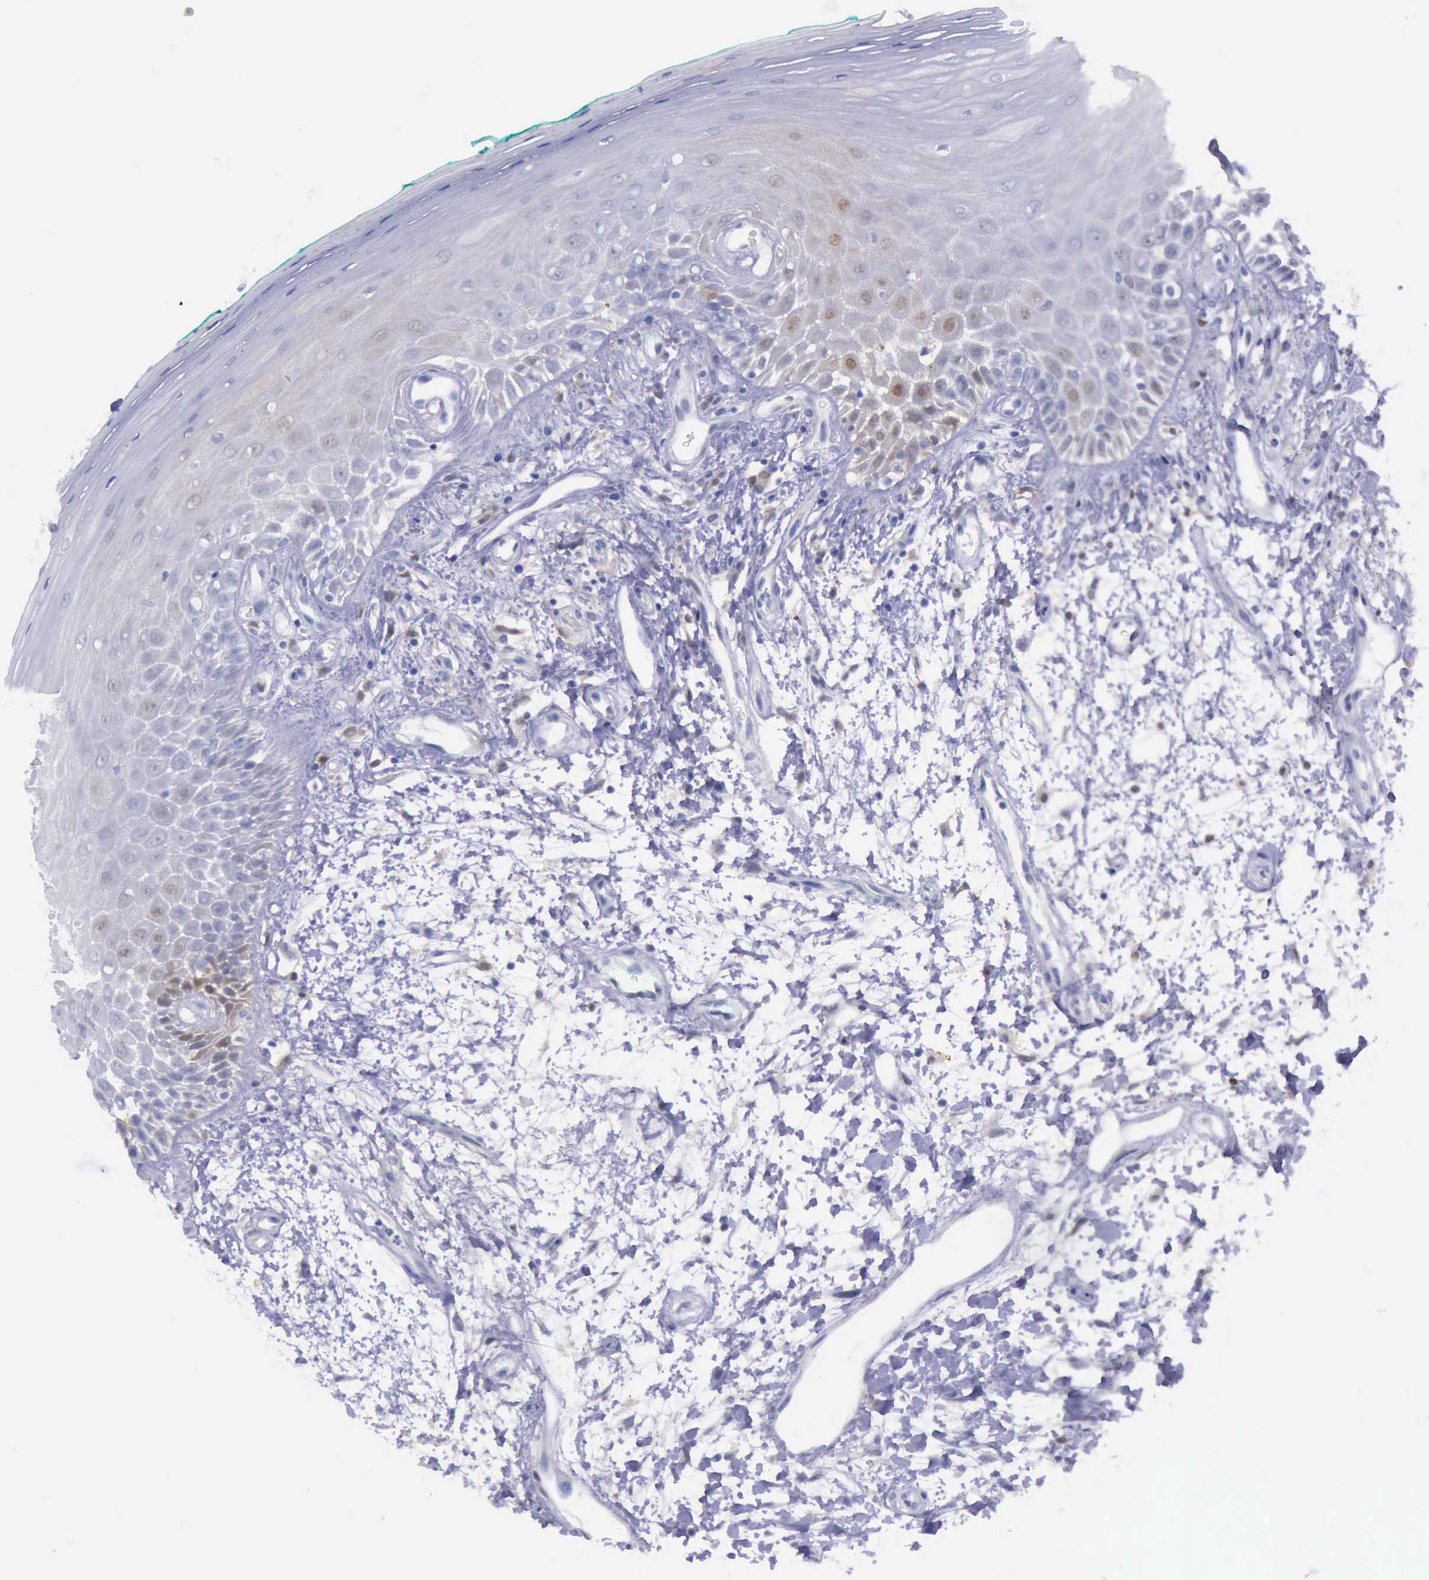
{"staining": {"intensity": "weak", "quantity": "<25%", "location": "nuclear"}, "tissue": "oral mucosa", "cell_type": "Squamous epithelial cells", "image_type": "normal", "snomed": [{"axis": "morphology", "description": "Normal tissue, NOS"}, {"axis": "morphology", "description": "Squamous cell carcinoma, NOS"}, {"axis": "topography", "description": "Skeletal muscle"}, {"axis": "topography", "description": "Oral tissue"}, {"axis": "topography", "description": "Head-Neck"}], "caption": "IHC image of normal oral mucosa: oral mucosa stained with DAB (3,3'-diaminobenzidine) reveals no significant protein expression in squamous epithelial cells.", "gene": "TYMP", "patient": {"sex": "female", "age": 84}}